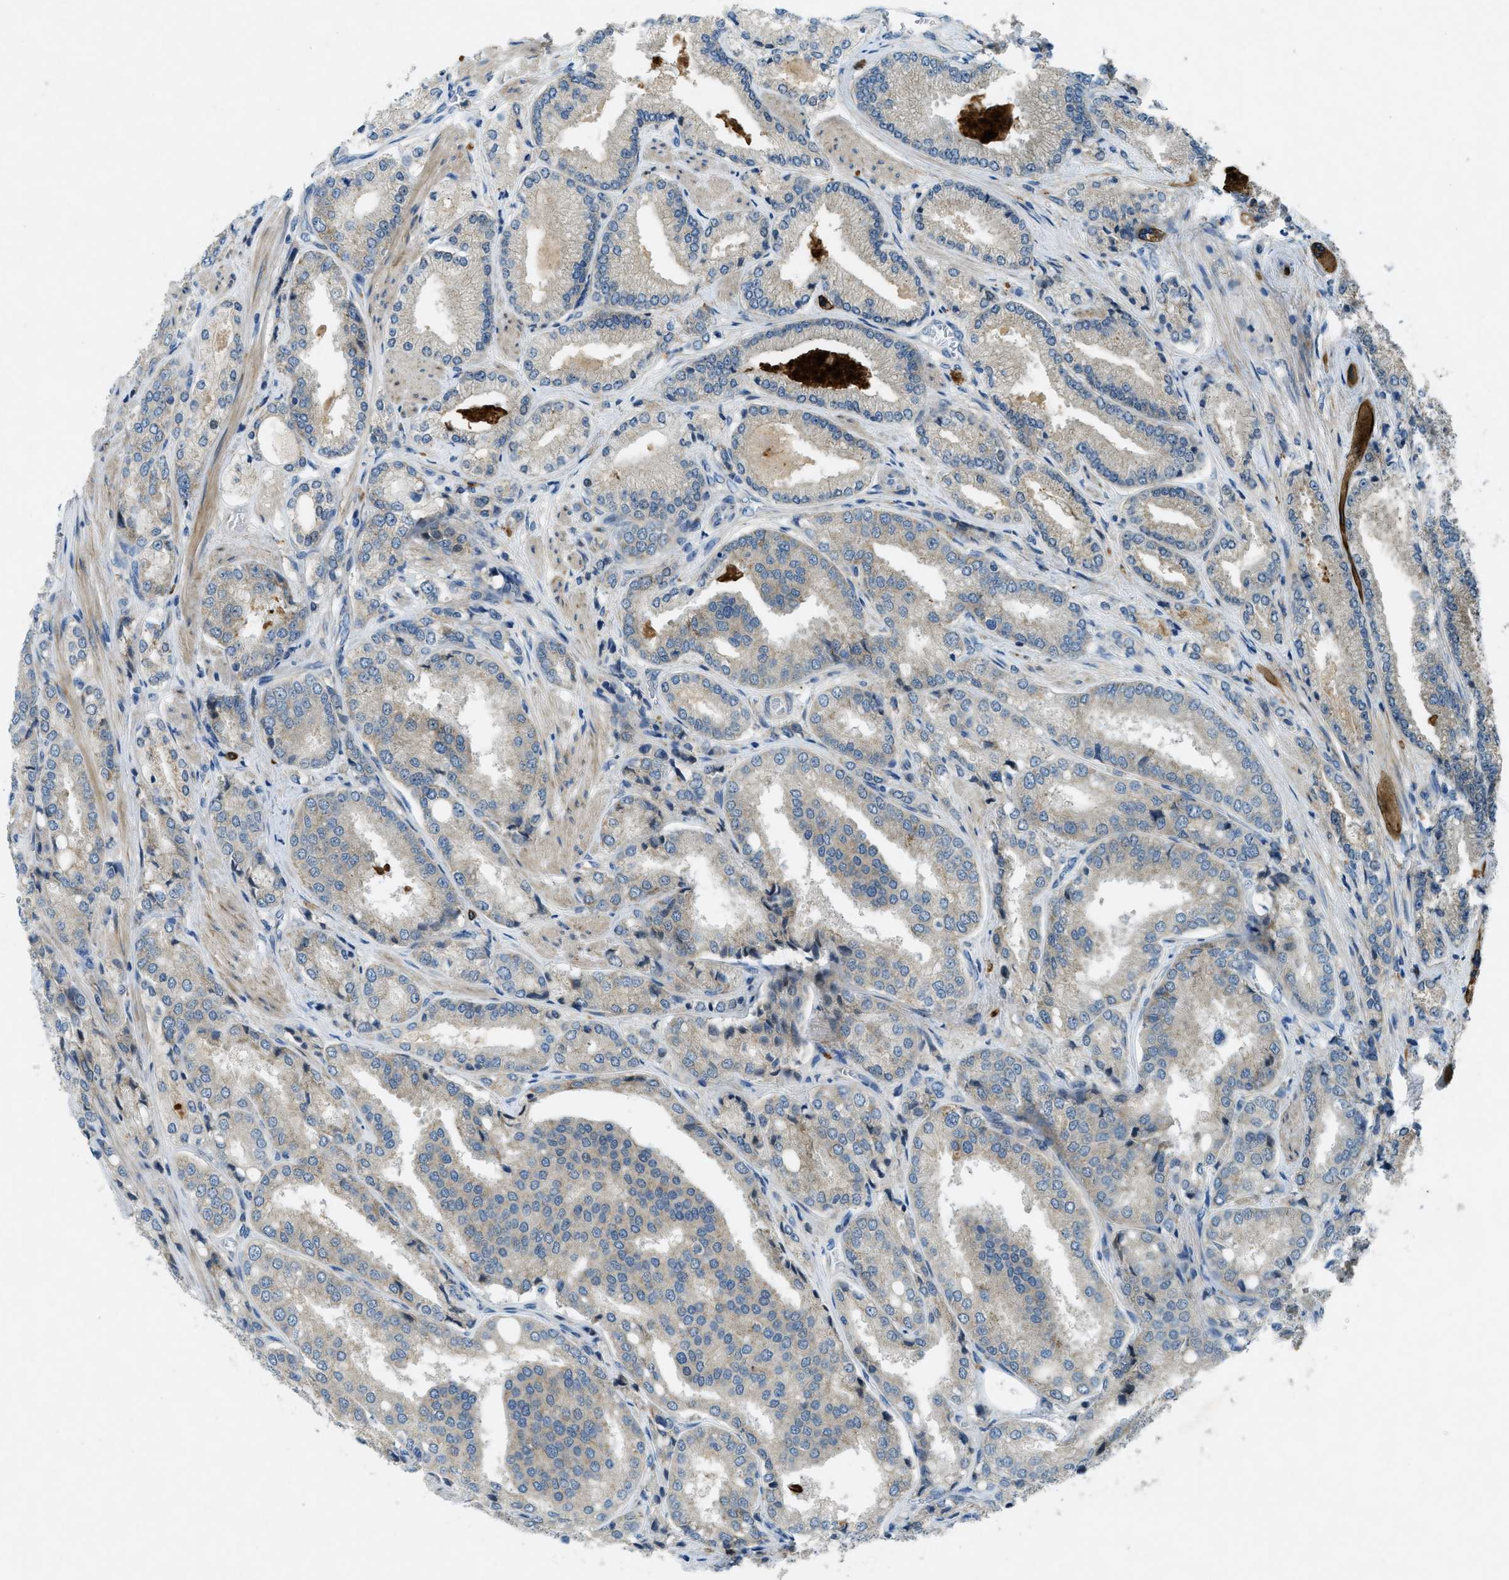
{"staining": {"intensity": "weak", "quantity": "<25%", "location": "cytoplasmic/membranous"}, "tissue": "prostate cancer", "cell_type": "Tumor cells", "image_type": "cancer", "snomed": [{"axis": "morphology", "description": "Adenocarcinoma, High grade"}, {"axis": "topography", "description": "Prostate"}], "caption": "The histopathology image shows no significant positivity in tumor cells of prostate cancer.", "gene": "SNX14", "patient": {"sex": "male", "age": 50}}